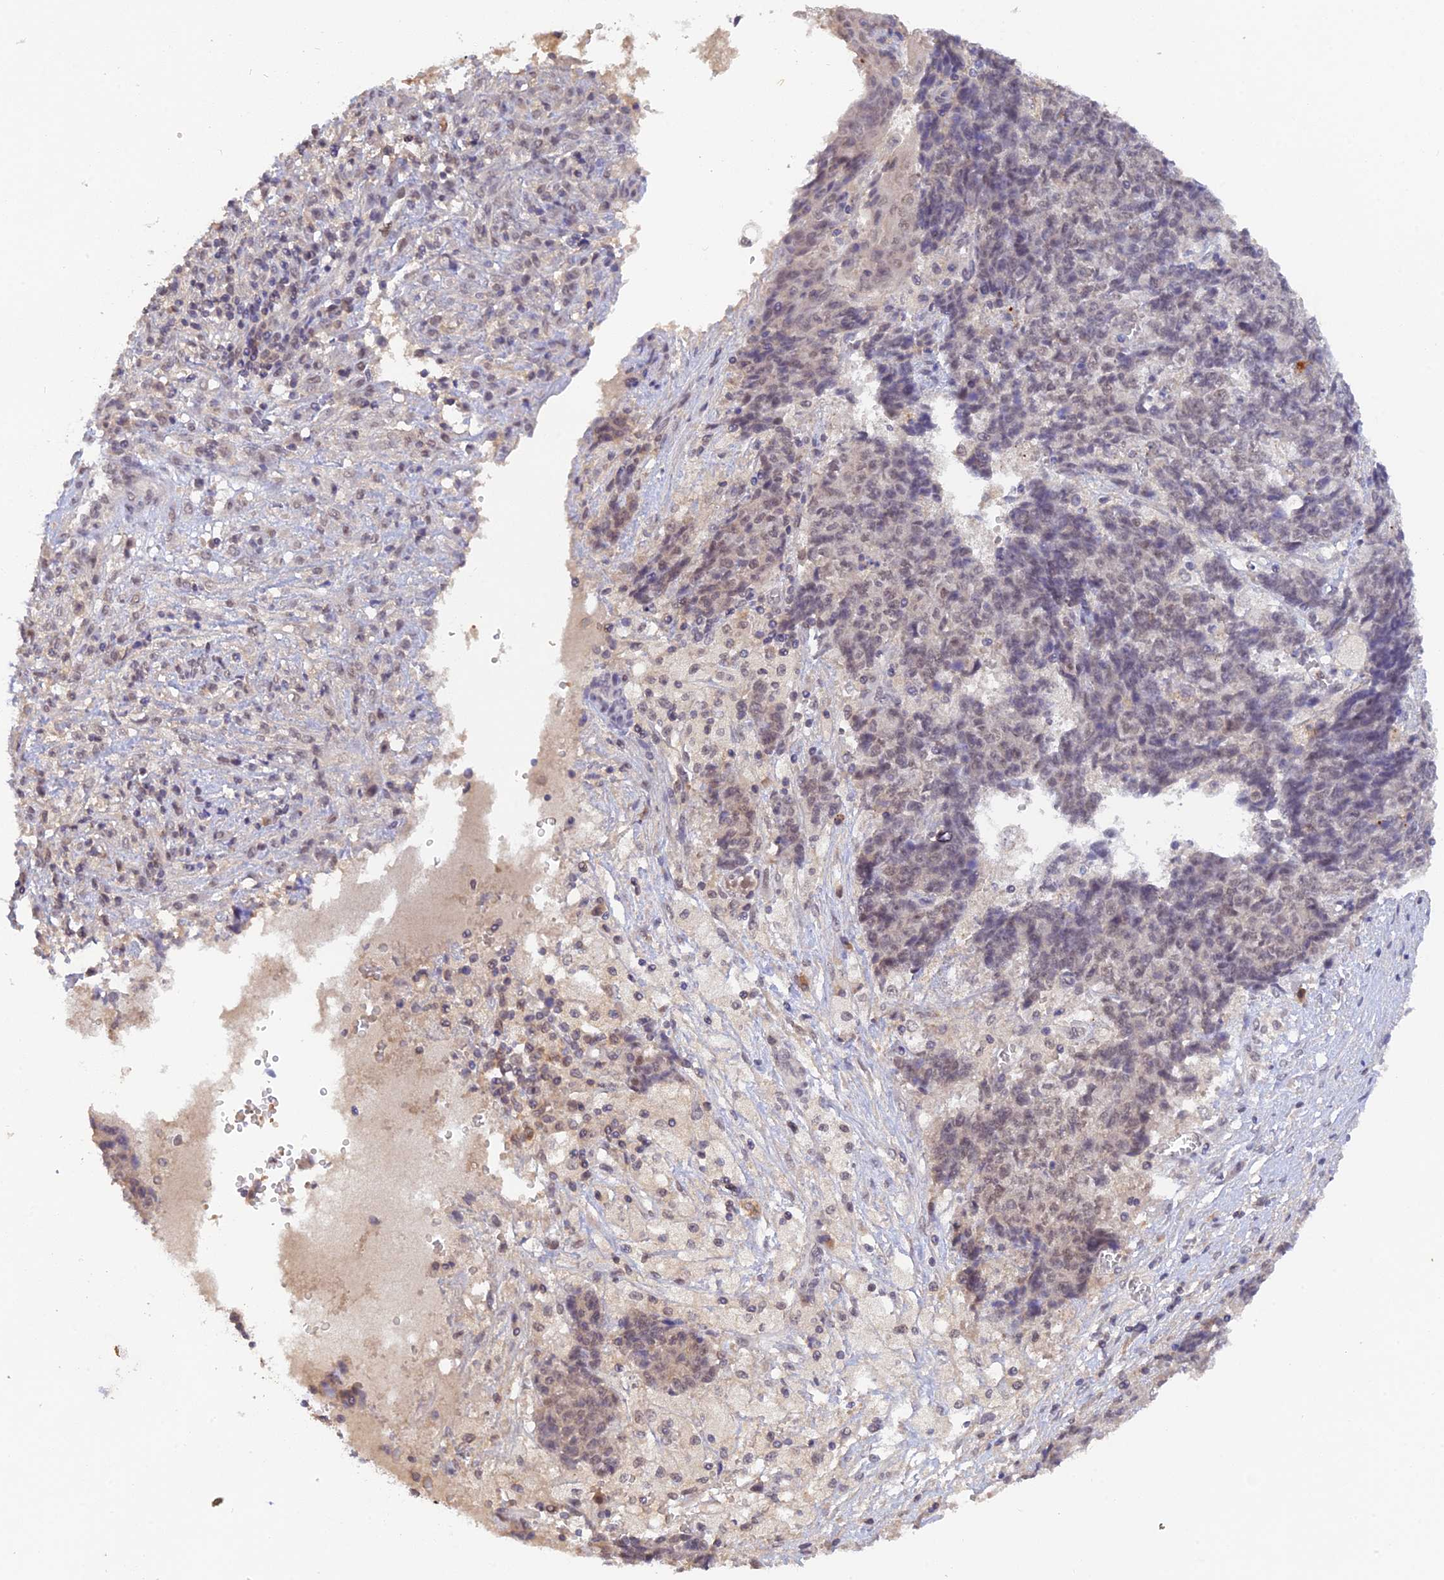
{"staining": {"intensity": "weak", "quantity": "<25%", "location": "nuclear"}, "tissue": "ovarian cancer", "cell_type": "Tumor cells", "image_type": "cancer", "snomed": [{"axis": "morphology", "description": "Carcinoma, endometroid"}, {"axis": "topography", "description": "Ovary"}], "caption": "Immunohistochemical staining of human ovarian cancer (endometroid carcinoma) reveals no significant staining in tumor cells.", "gene": "ZNF436", "patient": {"sex": "female", "age": 42}}